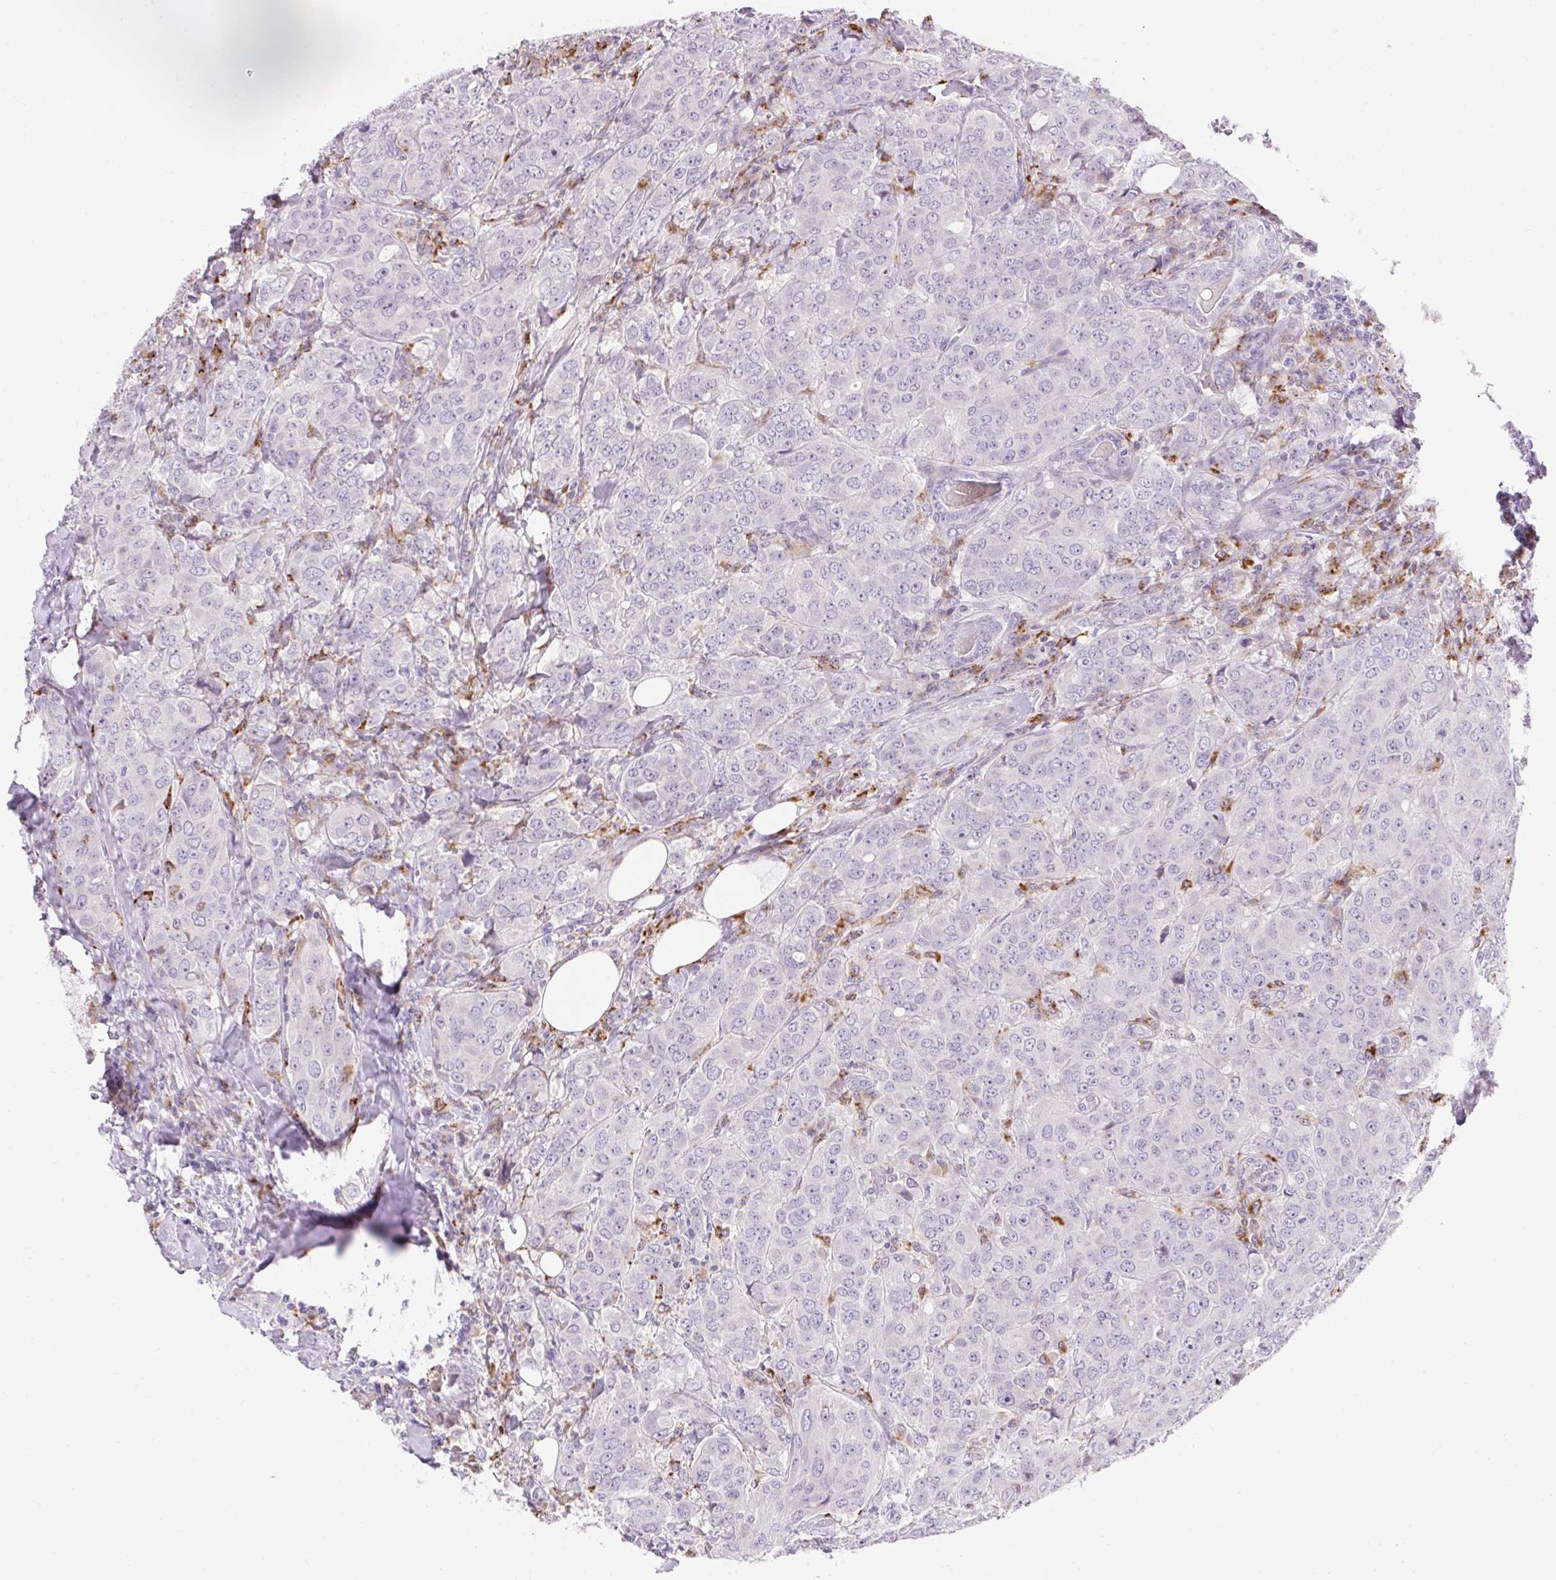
{"staining": {"intensity": "negative", "quantity": "none", "location": "none"}, "tissue": "breast cancer", "cell_type": "Tumor cells", "image_type": "cancer", "snomed": [{"axis": "morphology", "description": "Duct carcinoma"}, {"axis": "topography", "description": "Breast"}], "caption": "Protein analysis of breast cancer reveals no significant staining in tumor cells.", "gene": "TMEM150C", "patient": {"sex": "female", "age": 43}}